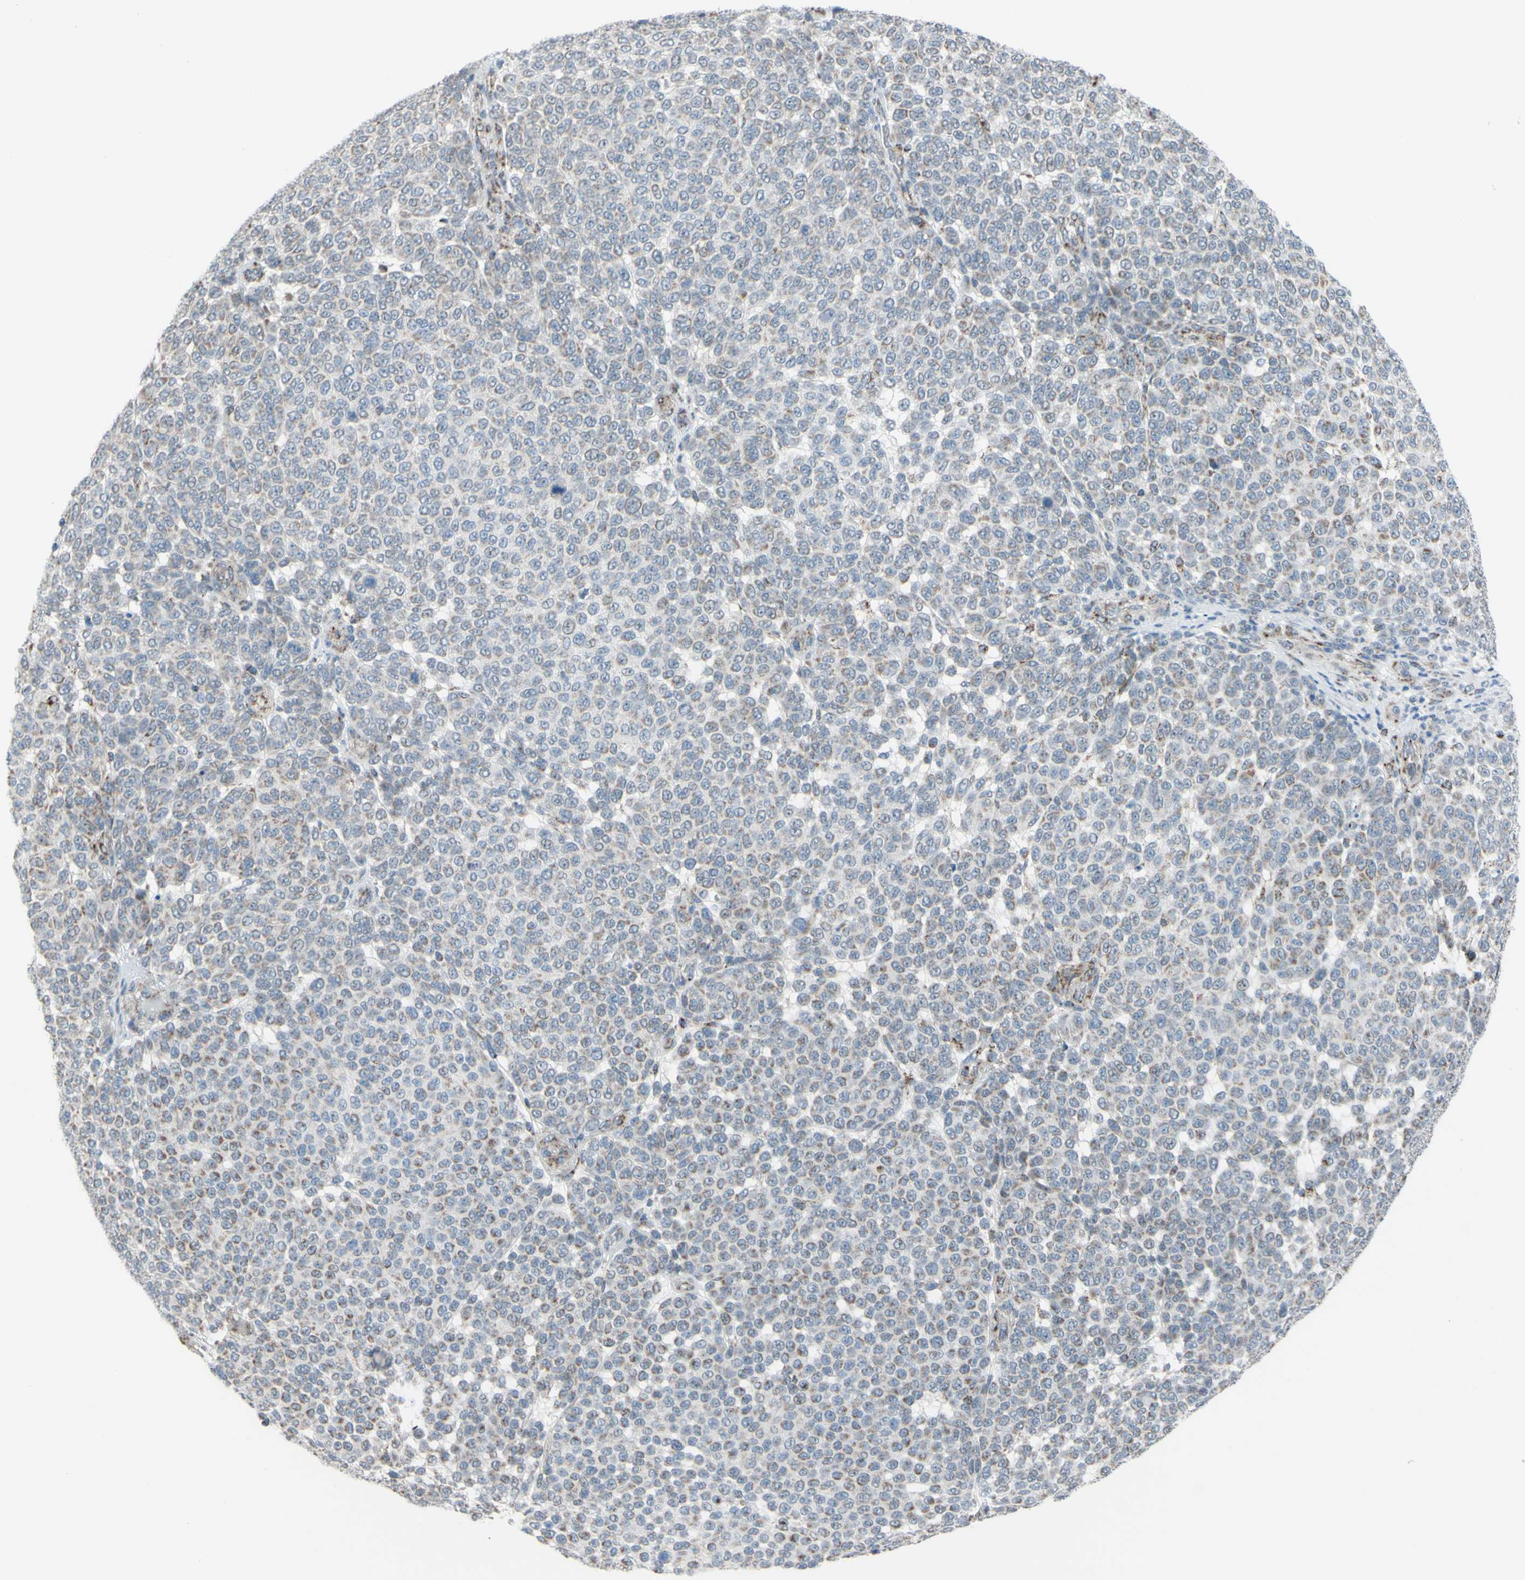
{"staining": {"intensity": "weak", "quantity": "<25%", "location": "cytoplasmic/membranous"}, "tissue": "melanoma", "cell_type": "Tumor cells", "image_type": "cancer", "snomed": [{"axis": "morphology", "description": "Malignant melanoma, NOS"}, {"axis": "topography", "description": "Skin"}], "caption": "A high-resolution histopathology image shows immunohistochemistry staining of malignant melanoma, which shows no significant positivity in tumor cells.", "gene": "GLT8D1", "patient": {"sex": "male", "age": 59}}